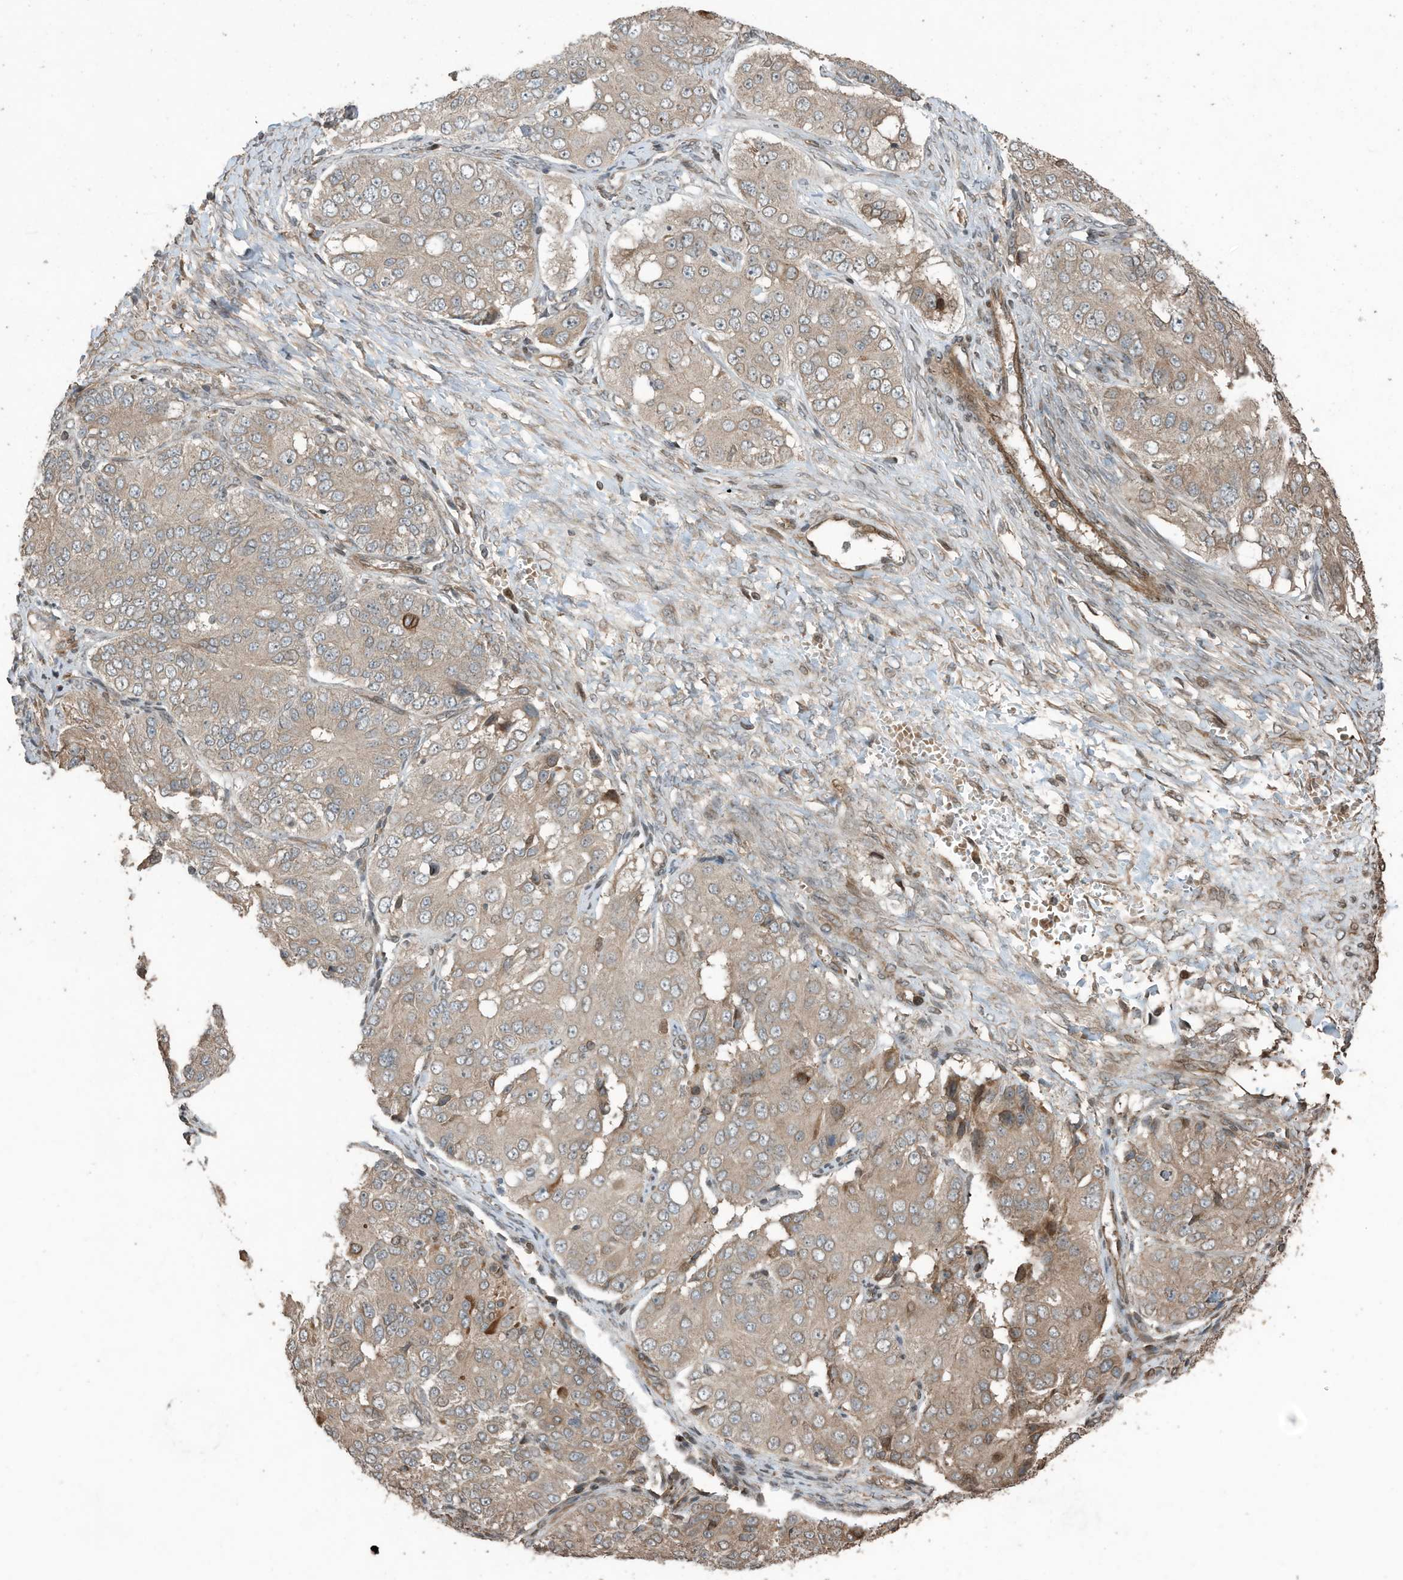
{"staining": {"intensity": "weak", "quantity": ">75%", "location": "cytoplasmic/membranous"}, "tissue": "ovarian cancer", "cell_type": "Tumor cells", "image_type": "cancer", "snomed": [{"axis": "morphology", "description": "Carcinoma, endometroid"}, {"axis": "topography", "description": "Ovary"}], "caption": "A photomicrograph of endometroid carcinoma (ovarian) stained for a protein exhibits weak cytoplasmic/membranous brown staining in tumor cells.", "gene": "ZNF653", "patient": {"sex": "female", "age": 51}}